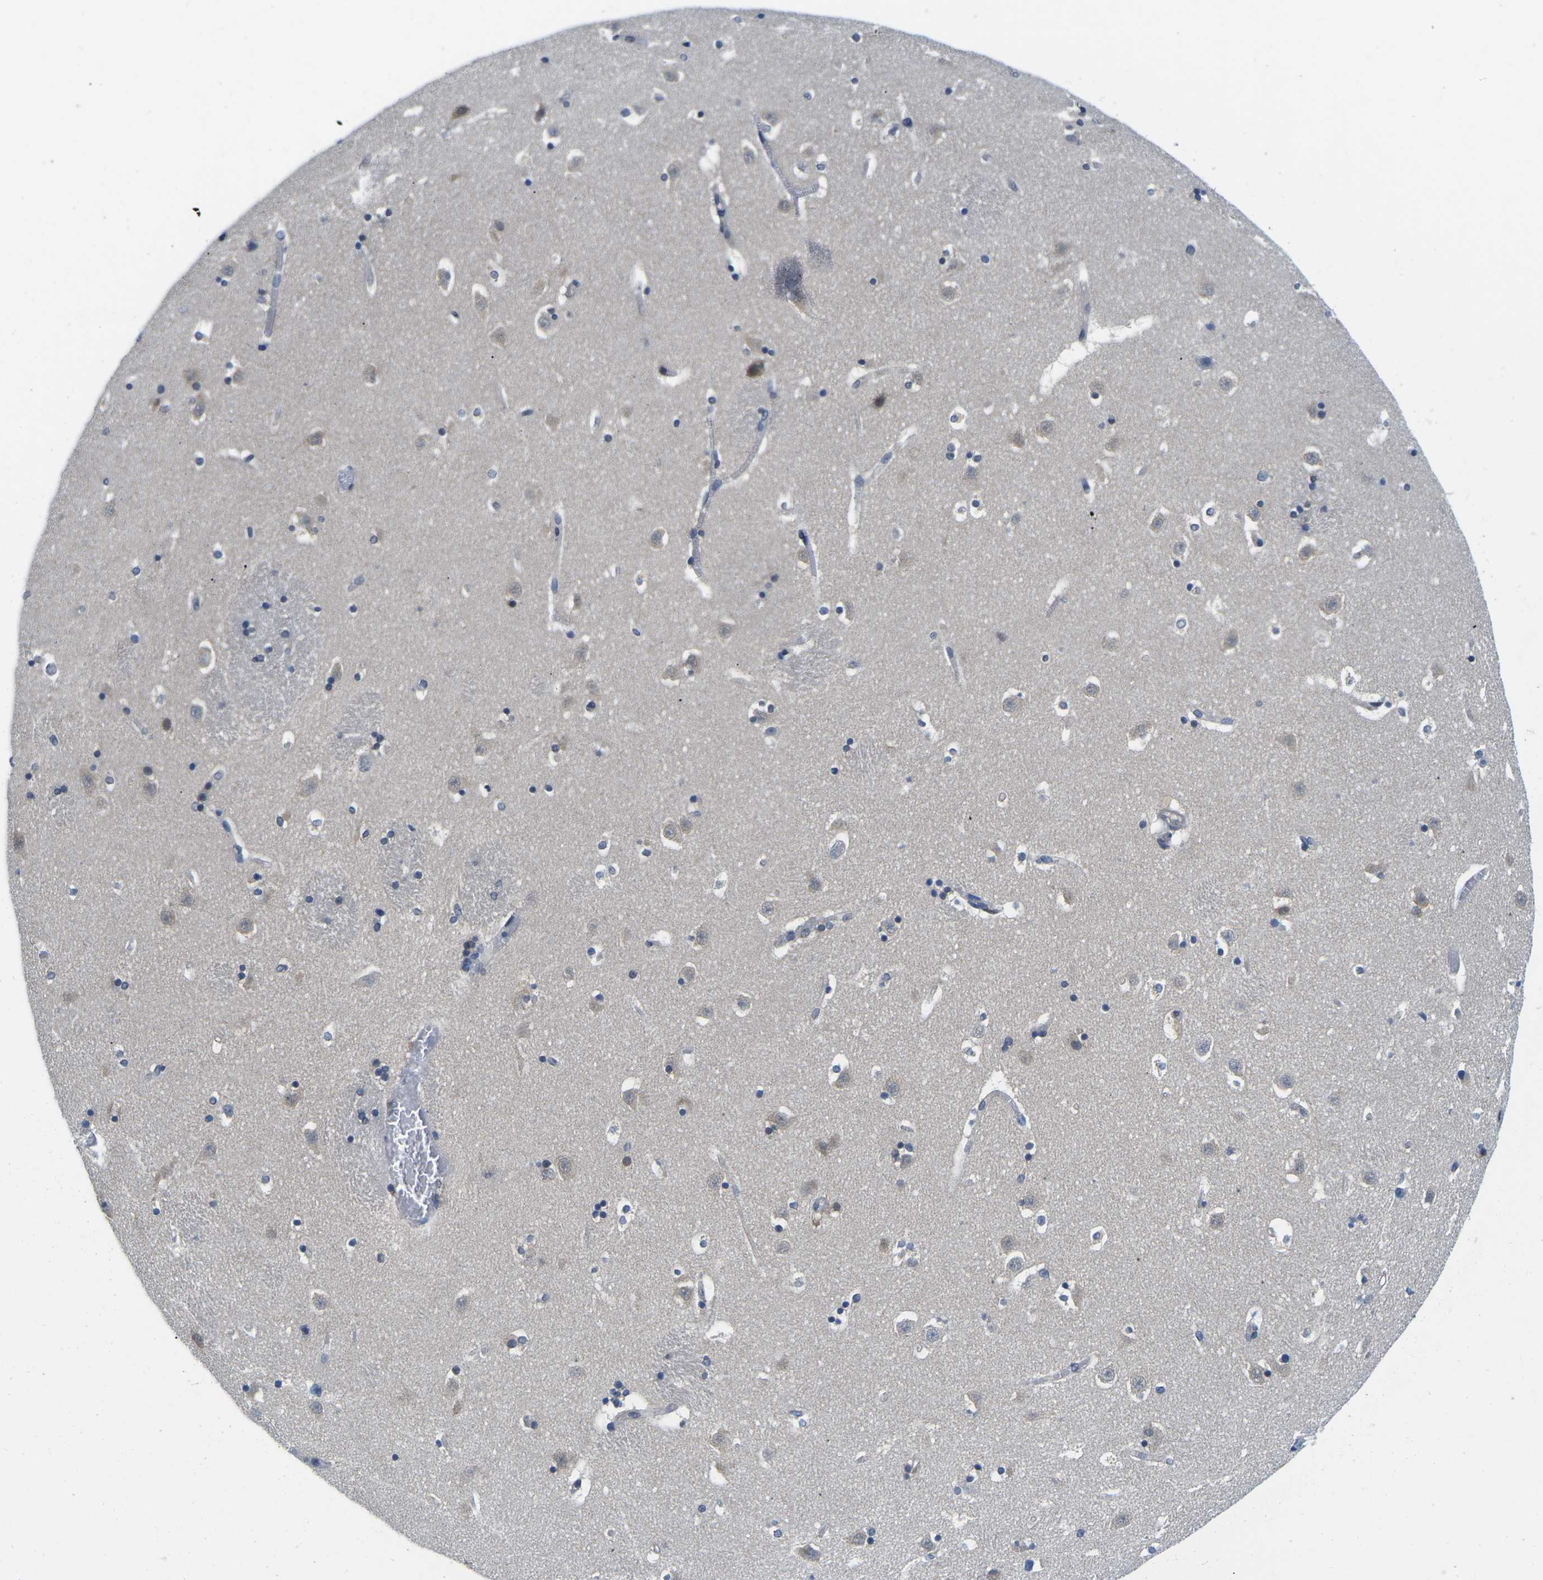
{"staining": {"intensity": "strong", "quantity": "25%-75%", "location": "nuclear"}, "tissue": "caudate", "cell_type": "Glial cells", "image_type": "normal", "snomed": [{"axis": "morphology", "description": "Normal tissue, NOS"}, {"axis": "topography", "description": "Lateral ventricle wall"}], "caption": "The micrograph displays immunohistochemical staining of normal caudate. There is strong nuclear expression is identified in about 25%-75% of glial cells. The protein is shown in brown color, while the nuclei are stained blue.", "gene": "UBA7", "patient": {"sex": "male", "age": 45}}